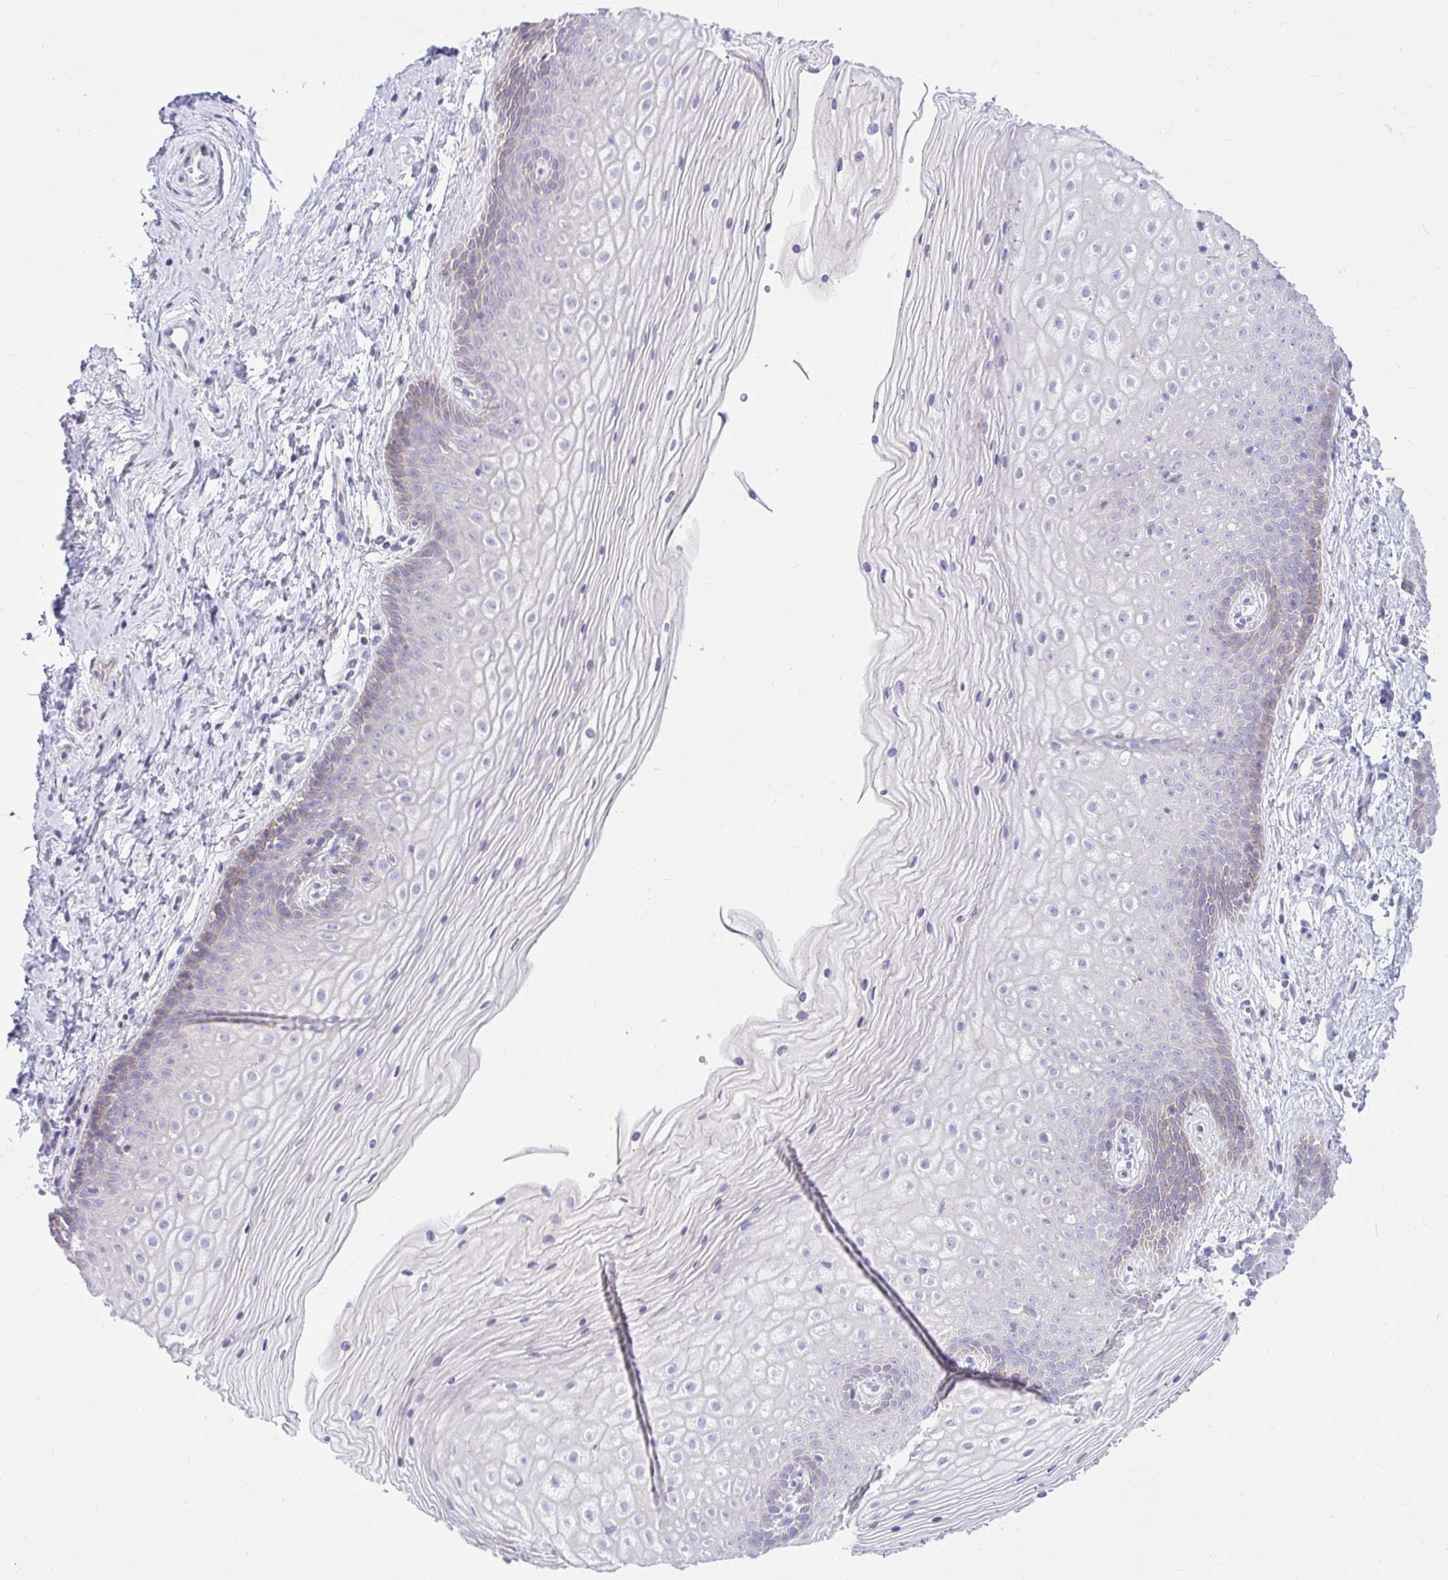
{"staining": {"intensity": "weak", "quantity": "<25%", "location": "cytoplasmic/membranous"}, "tissue": "vagina", "cell_type": "Squamous epithelial cells", "image_type": "normal", "snomed": [{"axis": "morphology", "description": "Normal tissue, NOS"}, {"axis": "topography", "description": "Vagina"}], "caption": "This is a histopathology image of immunohistochemistry (IHC) staining of benign vagina, which shows no expression in squamous epithelial cells. Nuclei are stained in blue.", "gene": "PKN3", "patient": {"sex": "female", "age": 38}}